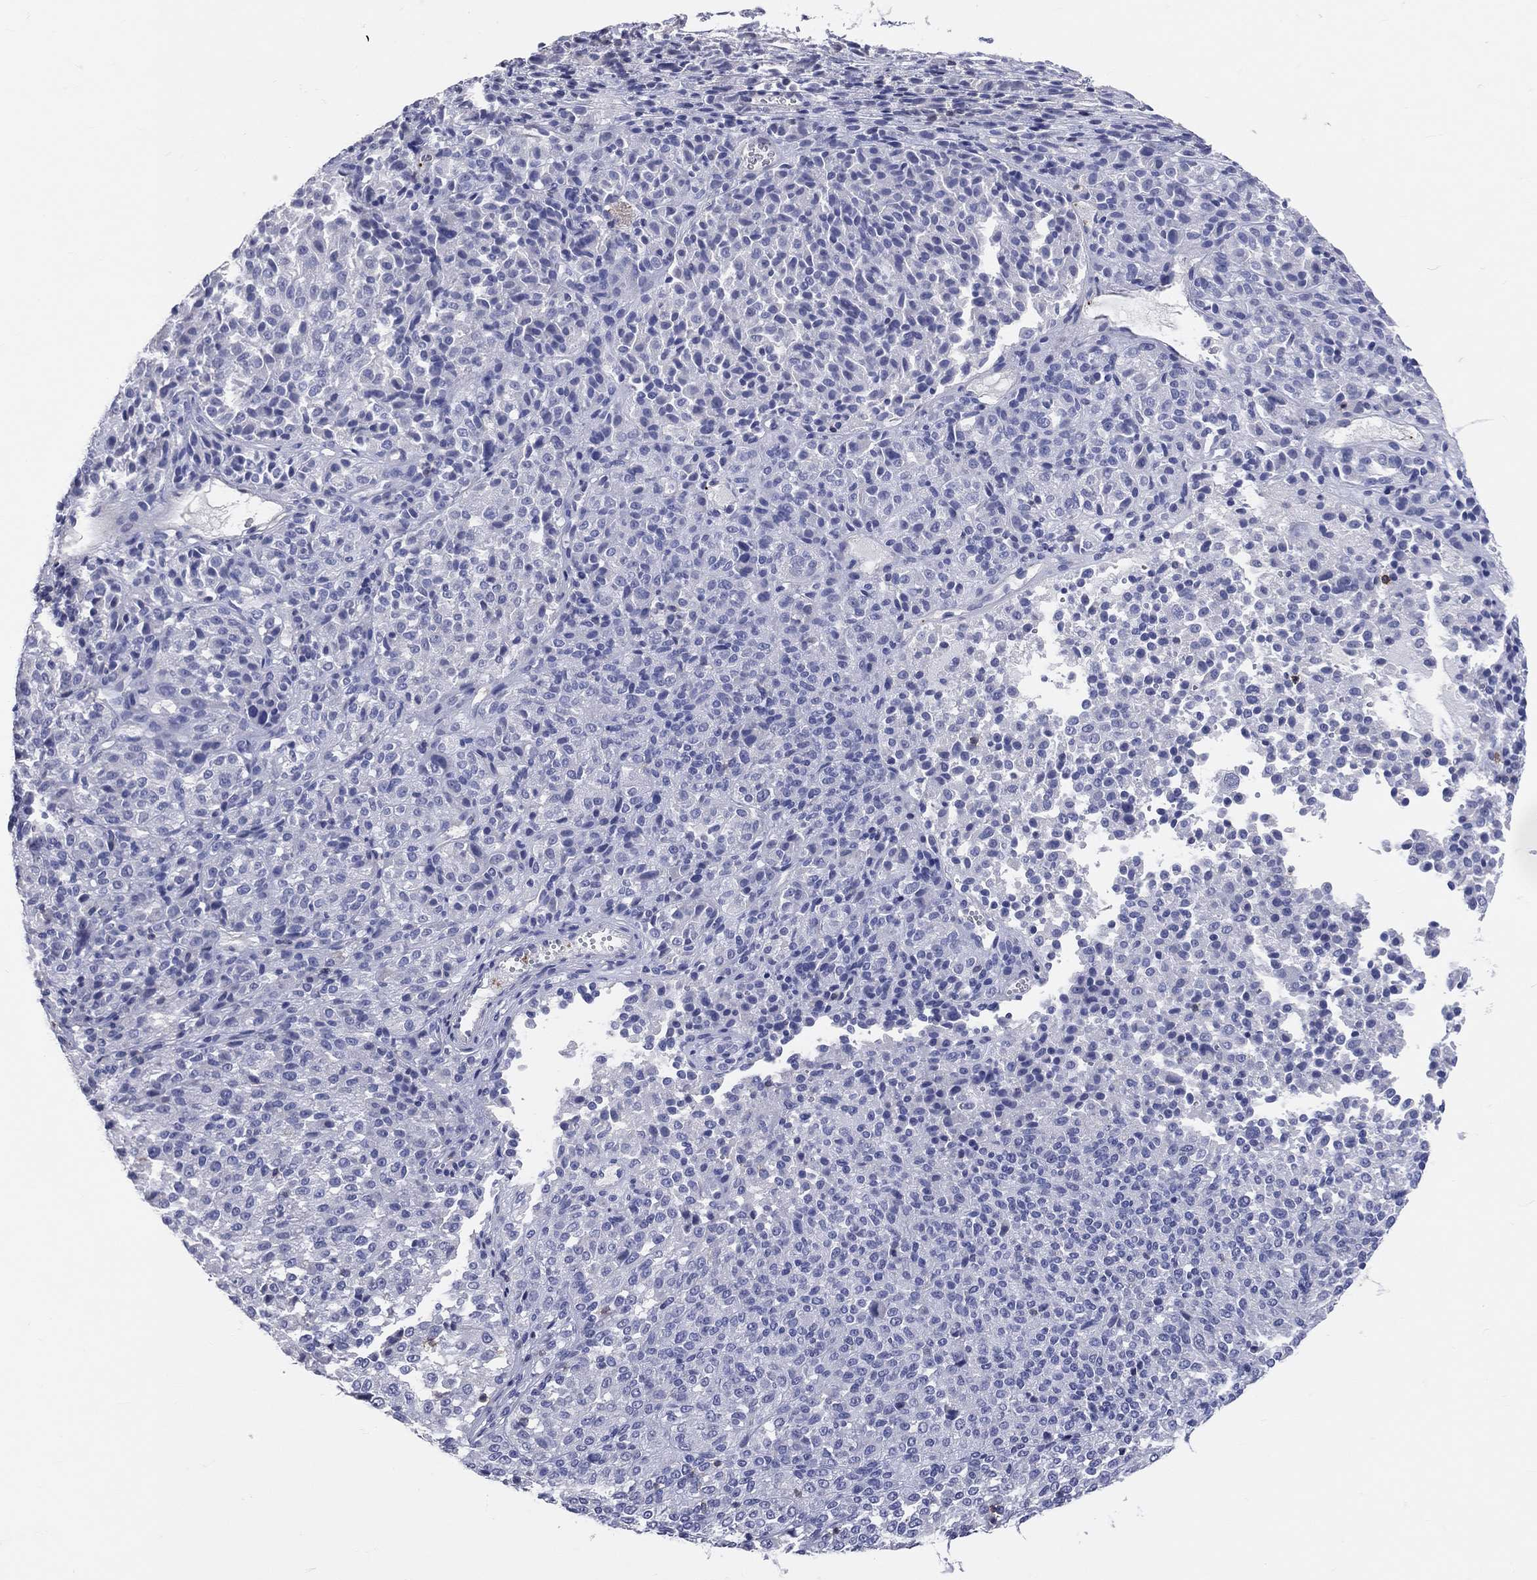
{"staining": {"intensity": "negative", "quantity": "none", "location": "none"}, "tissue": "melanoma", "cell_type": "Tumor cells", "image_type": "cancer", "snomed": [{"axis": "morphology", "description": "Malignant melanoma, Metastatic site"}, {"axis": "topography", "description": "Brain"}], "caption": "There is no significant positivity in tumor cells of melanoma.", "gene": "LAT", "patient": {"sex": "female", "age": 56}}